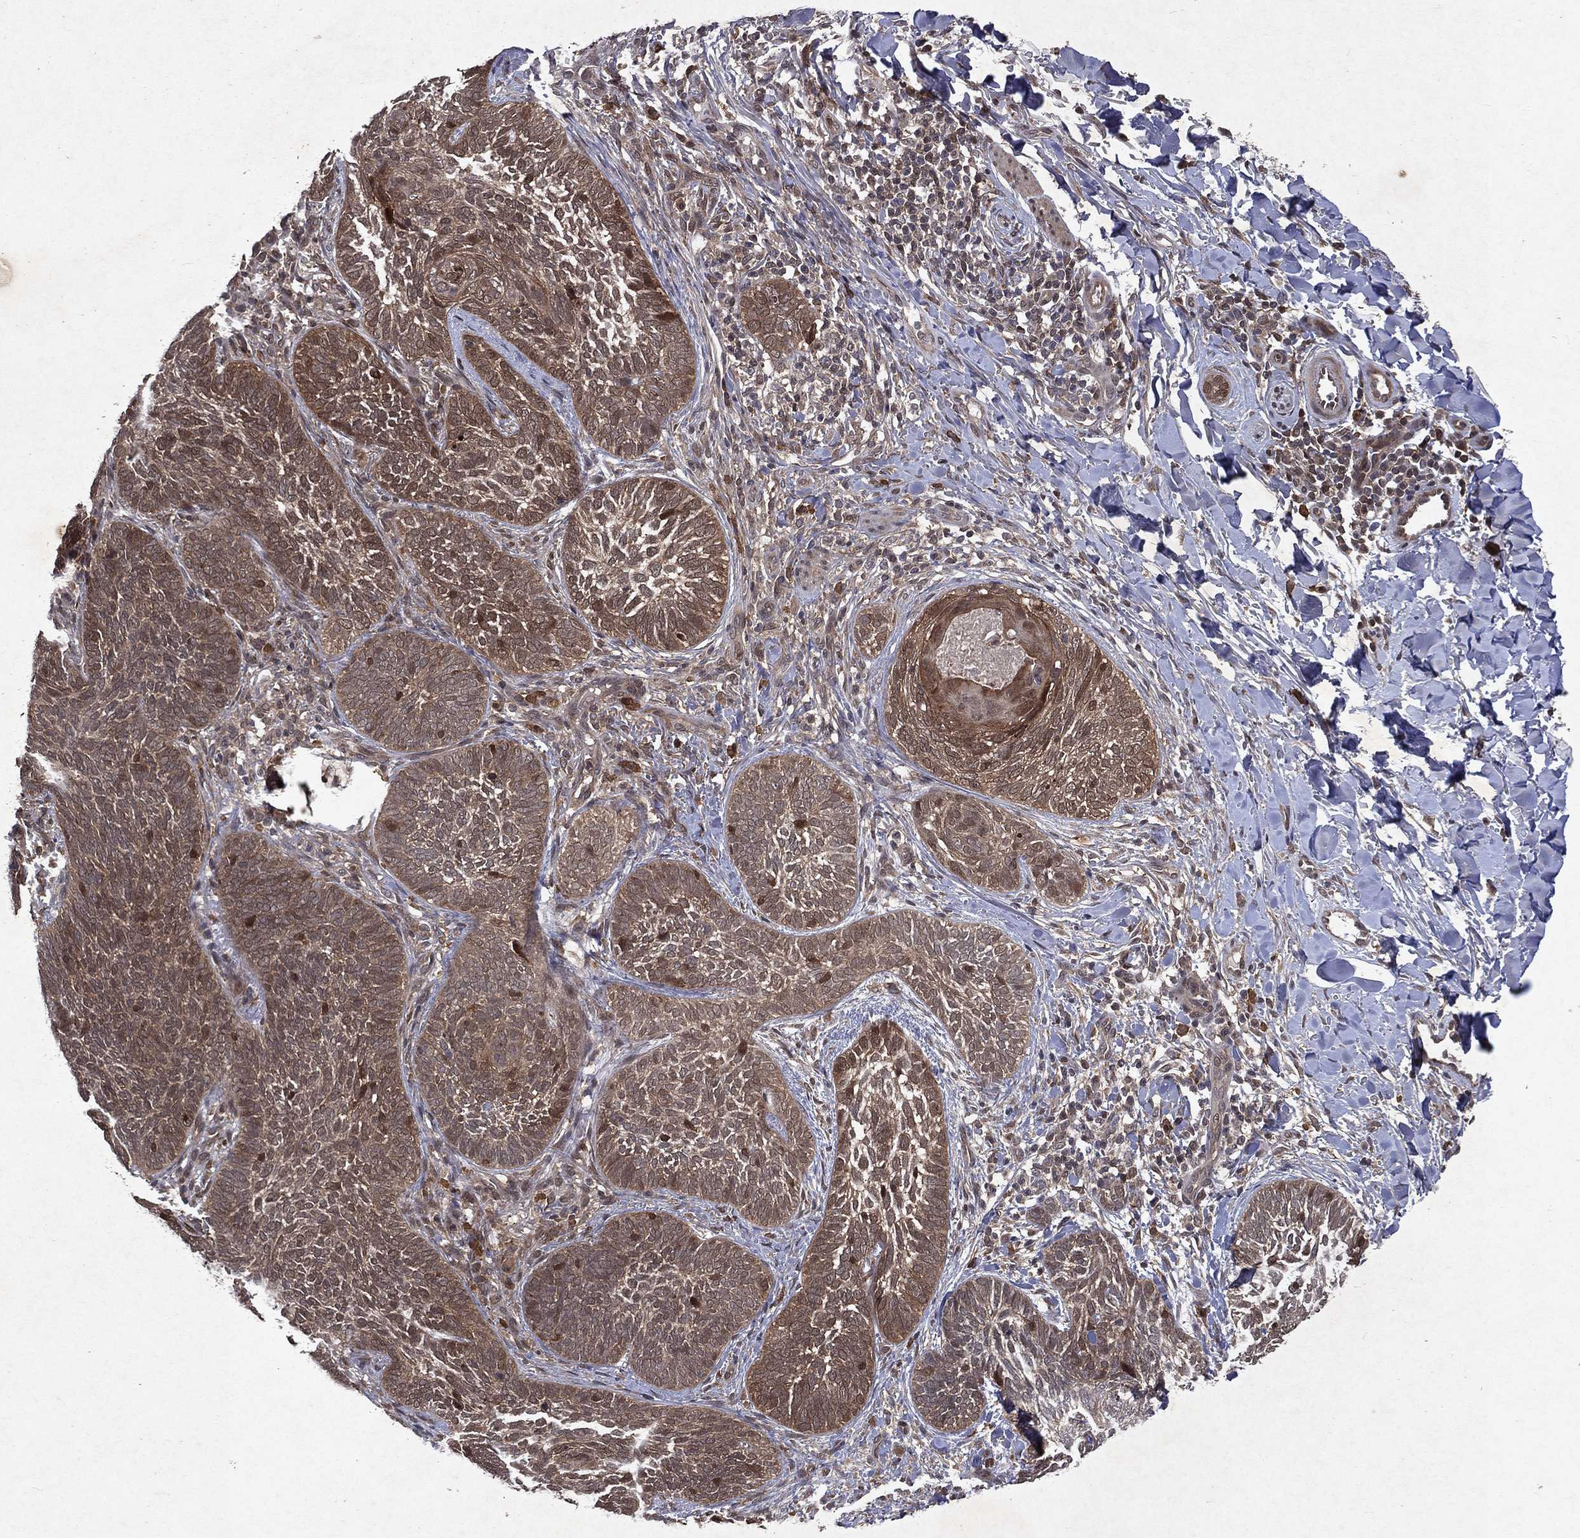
{"staining": {"intensity": "moderate", "quantity": ">75%", "location": "cytoplasmic/membranous"}, "tissue": "skin cancer", "cell_type": "Tumor cells", "image_type": "cancer", "snomed": [{"axis": "morphology", "description": "Normal tissue, NOS"}, {"axis": "morphology", "description": "Basal cell carcinoma"}, {"axis": "topography", "description": "Skin"}], "caption": "Skin cancer was stained to show a protein in brown. There is medium levels of moderate cytoplasmic/membranous staining in approximately >75% of tumor cells. (DAB (3,3'-diaminobenzidine) IHC with brightfield microscopy, high magnification).", "gene": "MTAP", "patient": {"sex": "male", "age": 46}}